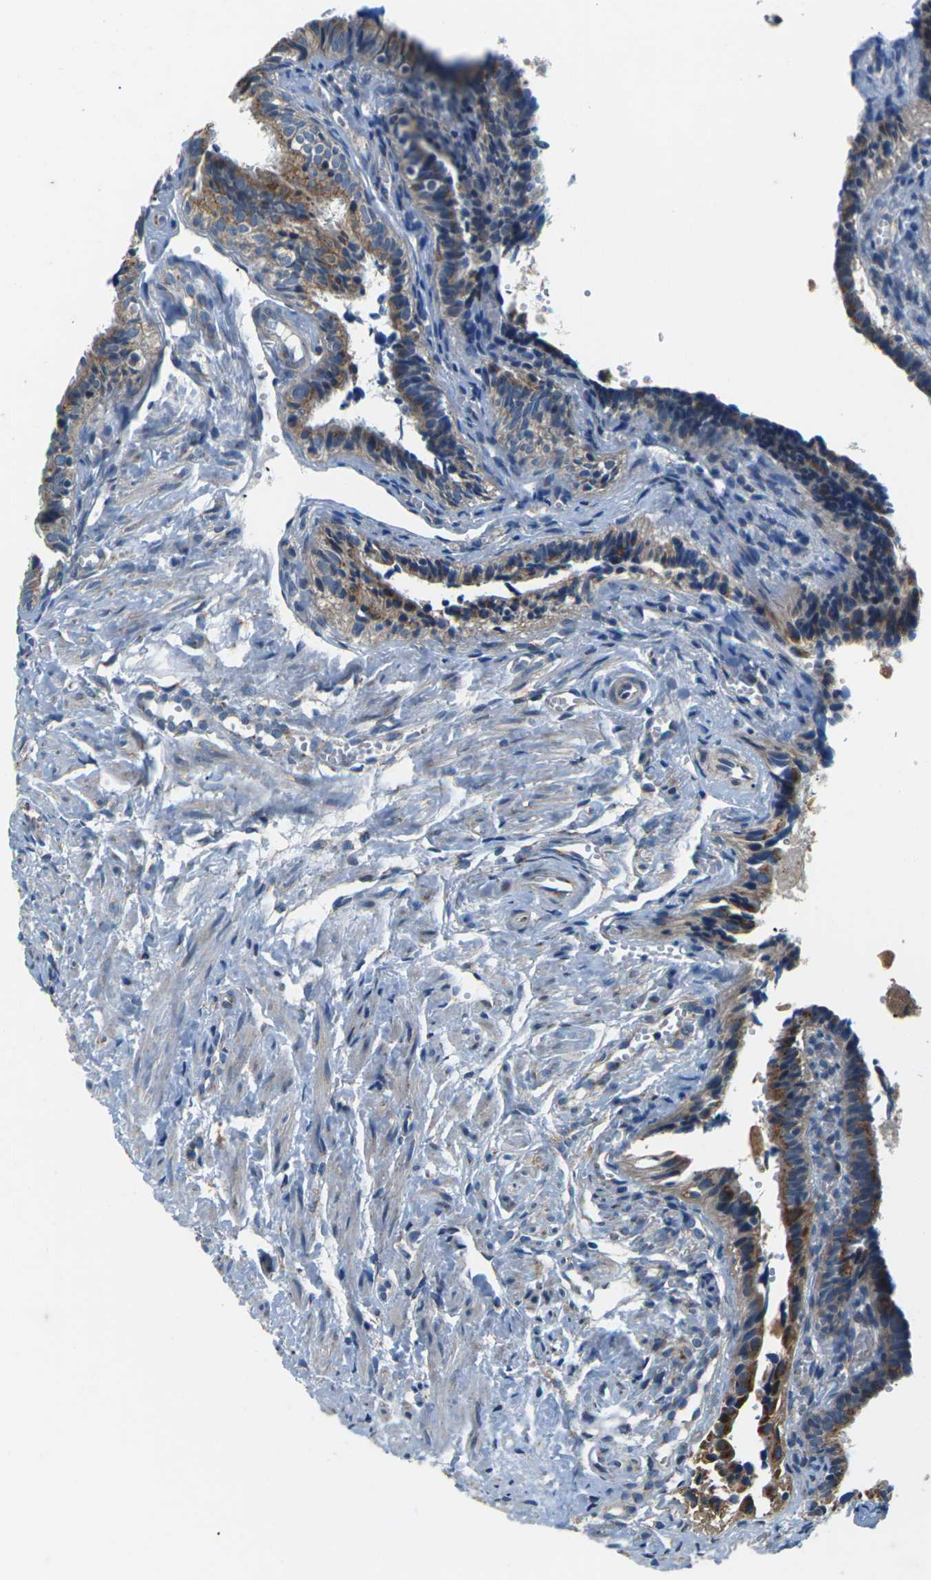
{"staining": {"intensity": "moderate", "quantity": ">75%", "location": "cytoplasmic/membranous"}, "tissue": "fallopian tube", "cell_type": "Glandular cells", "image_type": "normal", "snomed": [{"axis": "morphology", "description": "Normal tissue, NOS"}, {"axis": "topography", "description": "Fallopian tube"}], "caption": "Fallopian tube stained with immunohistochemistry demonstrates moderate cytoplasmic/membranous positivity in about >75% of glandular cells. (Stains: DAB in brown, nuclei in blue, Microscopy: brightfield microscopy at high magnification).", "gene": "GABRP", "patient": {"sex": "female", "age": 46}}